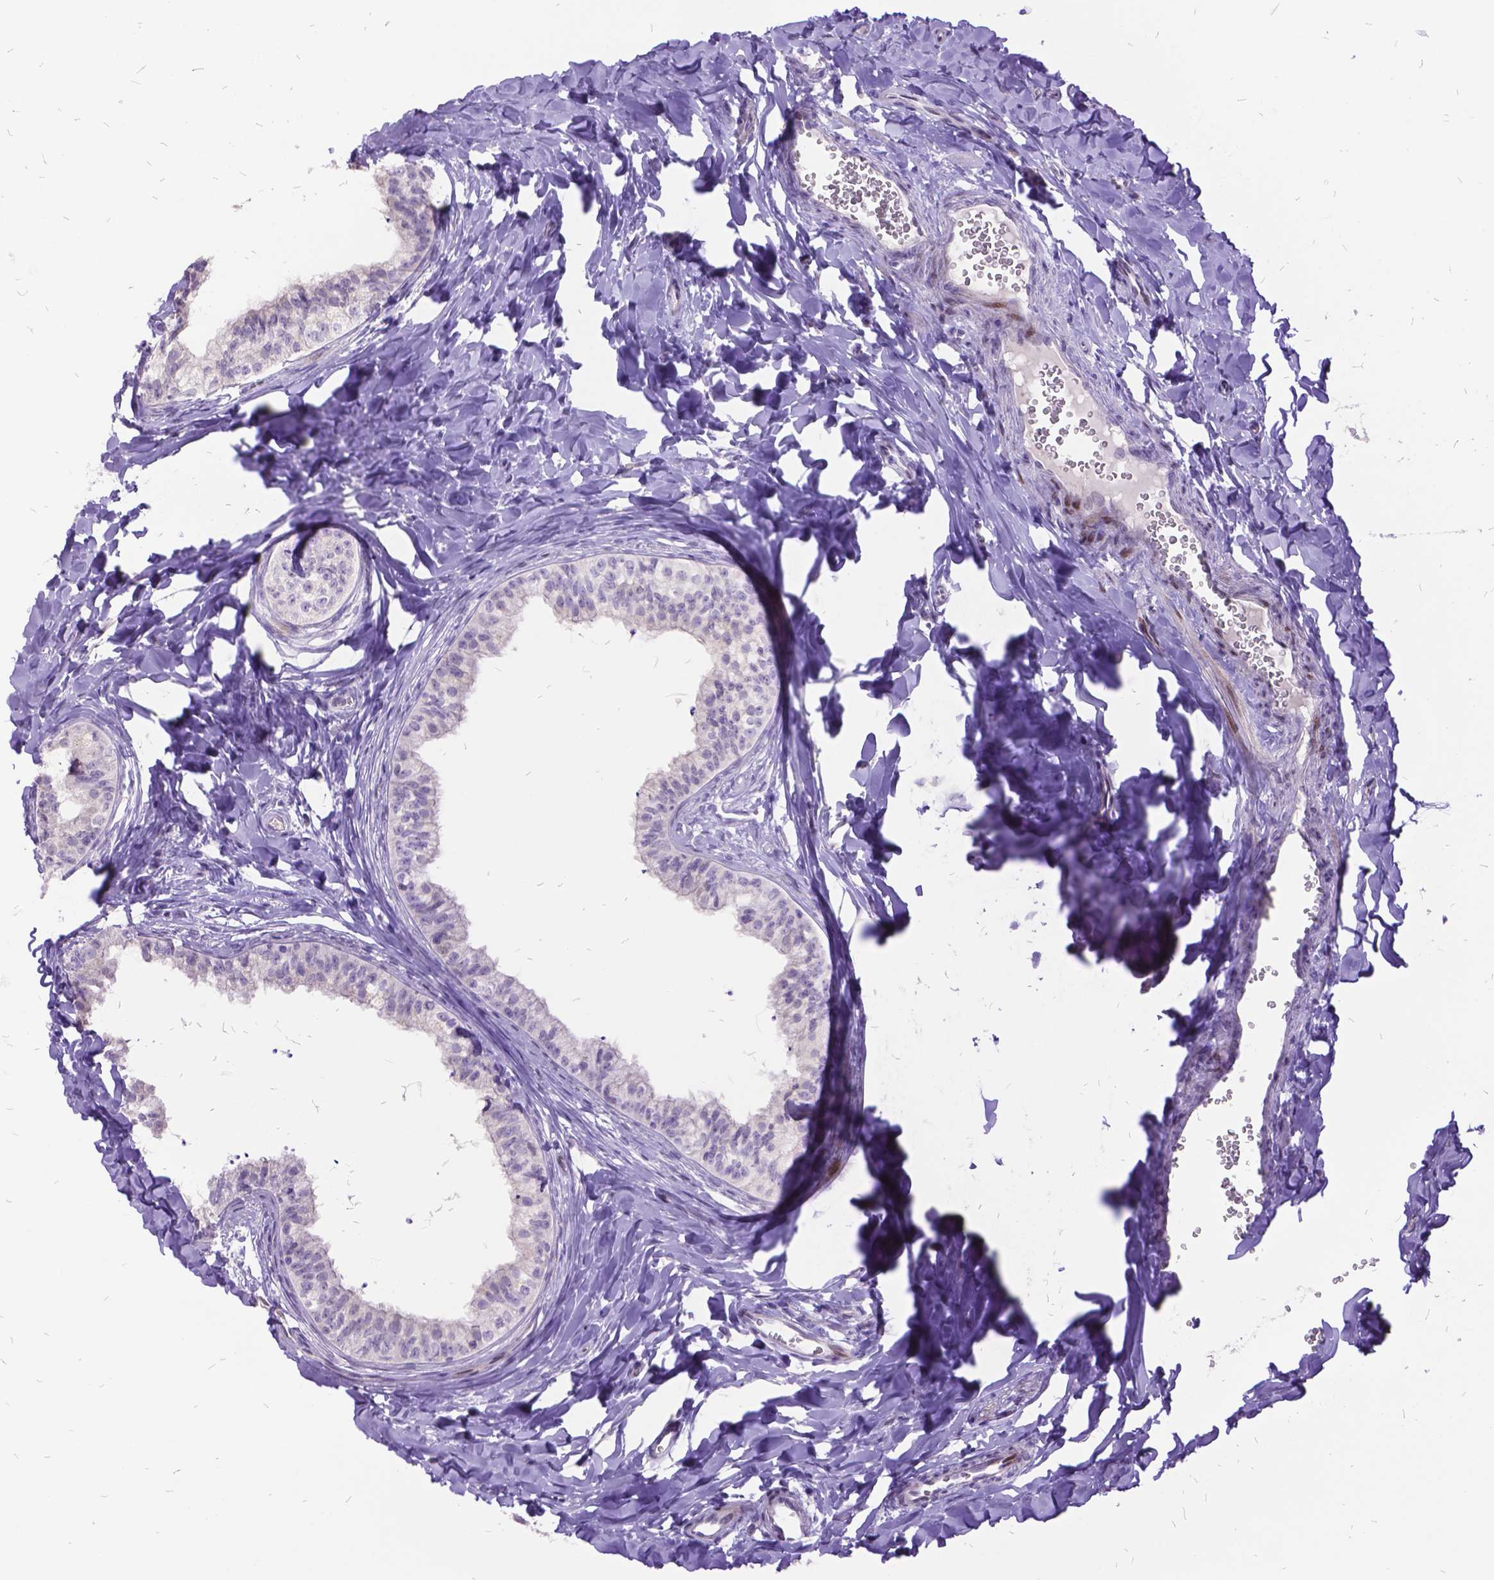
{"staining": {"intensity": "moderate", "quantity": "<25%", "location": "cytoplasmic/membranous"}, "tissue": "epididymis", "cell_type": "Glandular cells", "image_type": "normal", "snomed": [{"axis": "morphology", "description": "Normal tissue, NOS"}, {"axis": "topography", "description": "Epididymis"}], "caption": "Human epididymis stained with a protein marker exhibits moderate staining in glandular cells.", "gene": "ITGB6", "patient": {"sex": "male", "age": 24}}